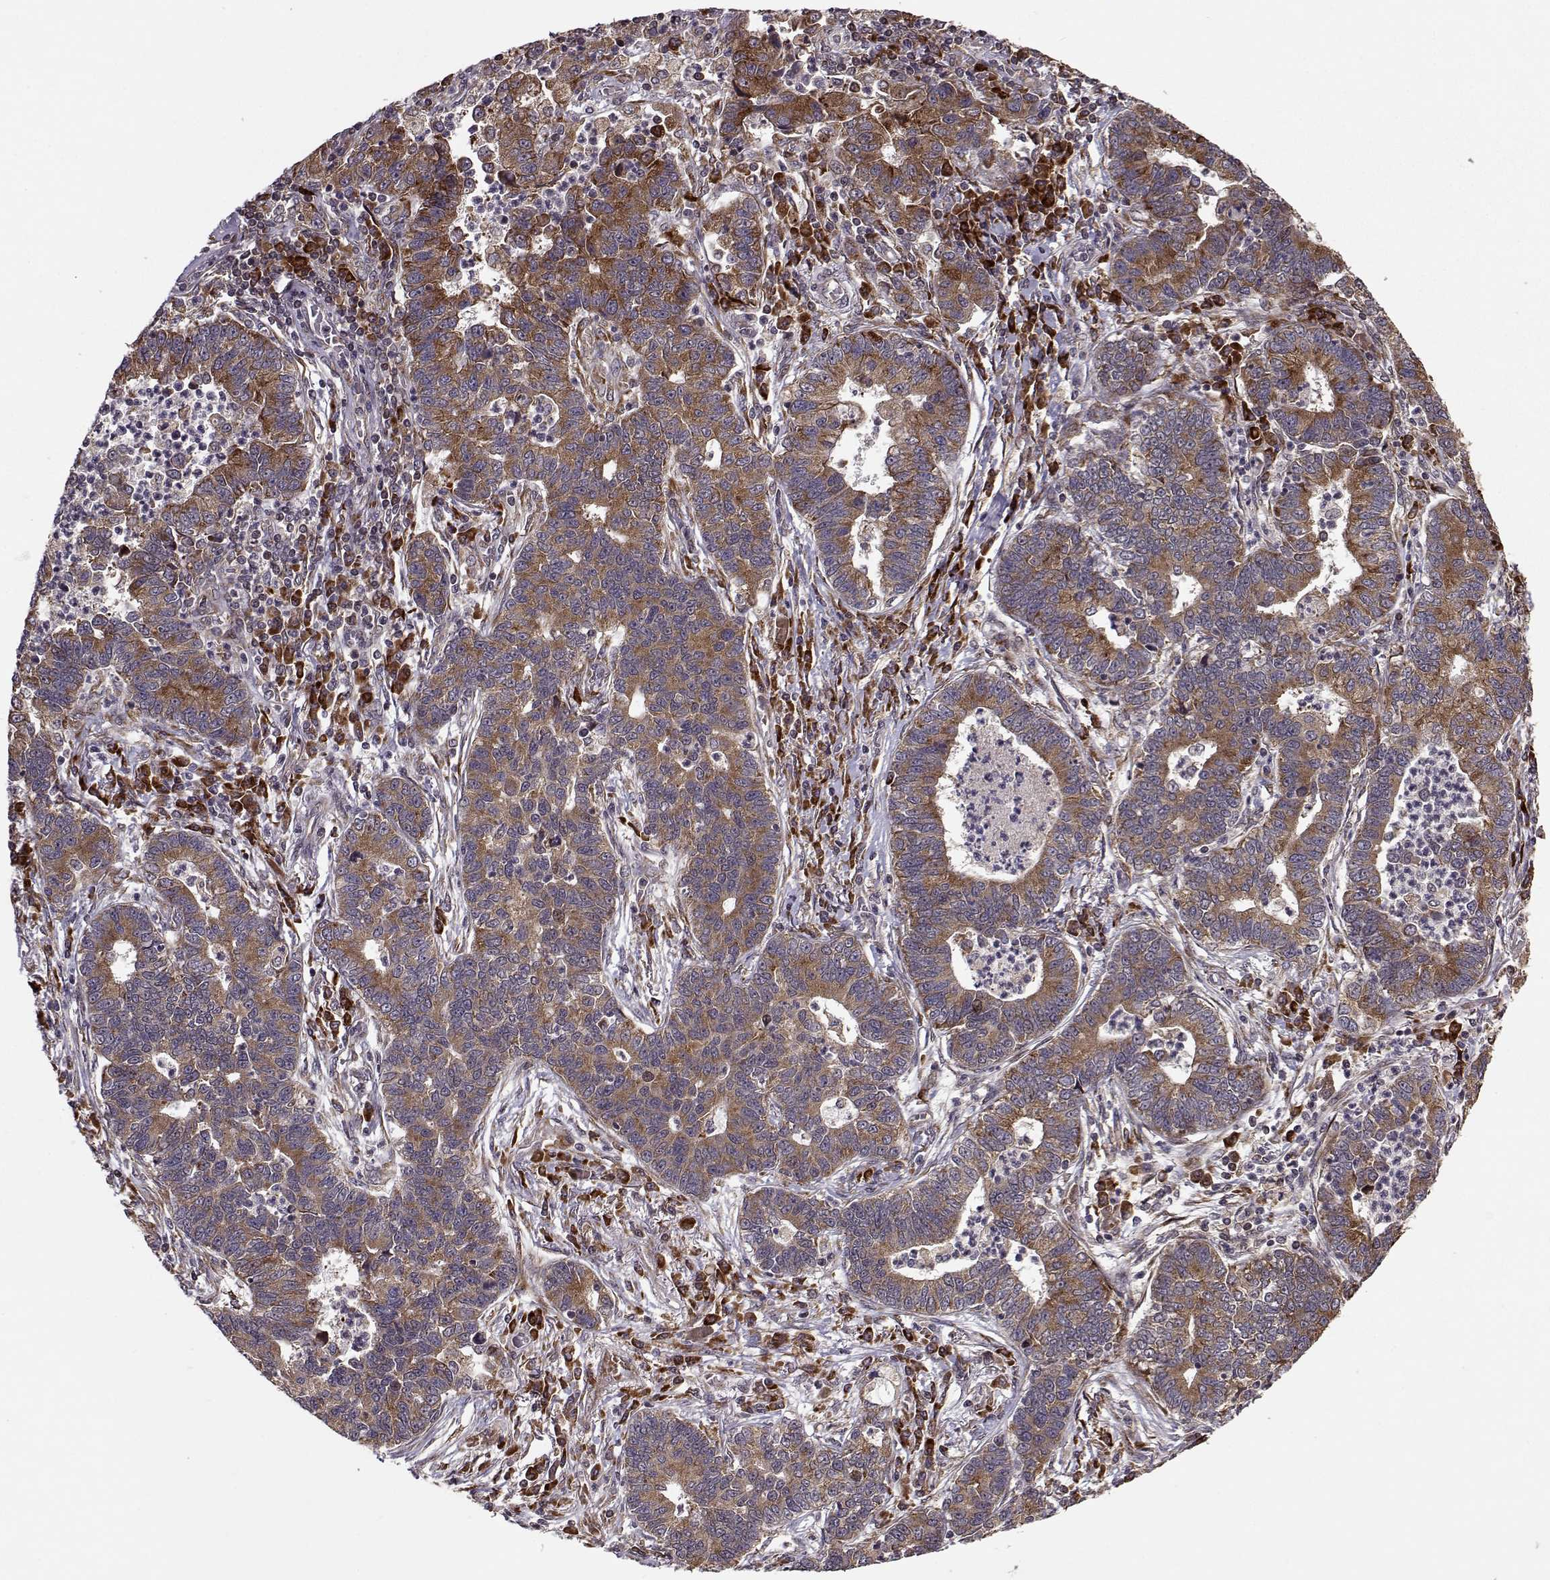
{"staining": {"intensity": "strong", "quantity": ">75%", "location": "cytoplasmic/membranous"}, "tissue": "lung cancer", "cell_type": "Tumor cells", "image_type": "cancer", "snomed": [{"axis": "morphology", "description": "Adenocarcinoma, NOS"}, {"axis": "topography", "description": "Lung"}], "caption": "Lung cancer (adenocarcinoma) tissue shows strong cytoplasmic/membranous expression in approximately >75% of tumor cells Nuclei are stained in blue.", "gene": "RPL31", "patient": {"sex": "female", "age": 57}}